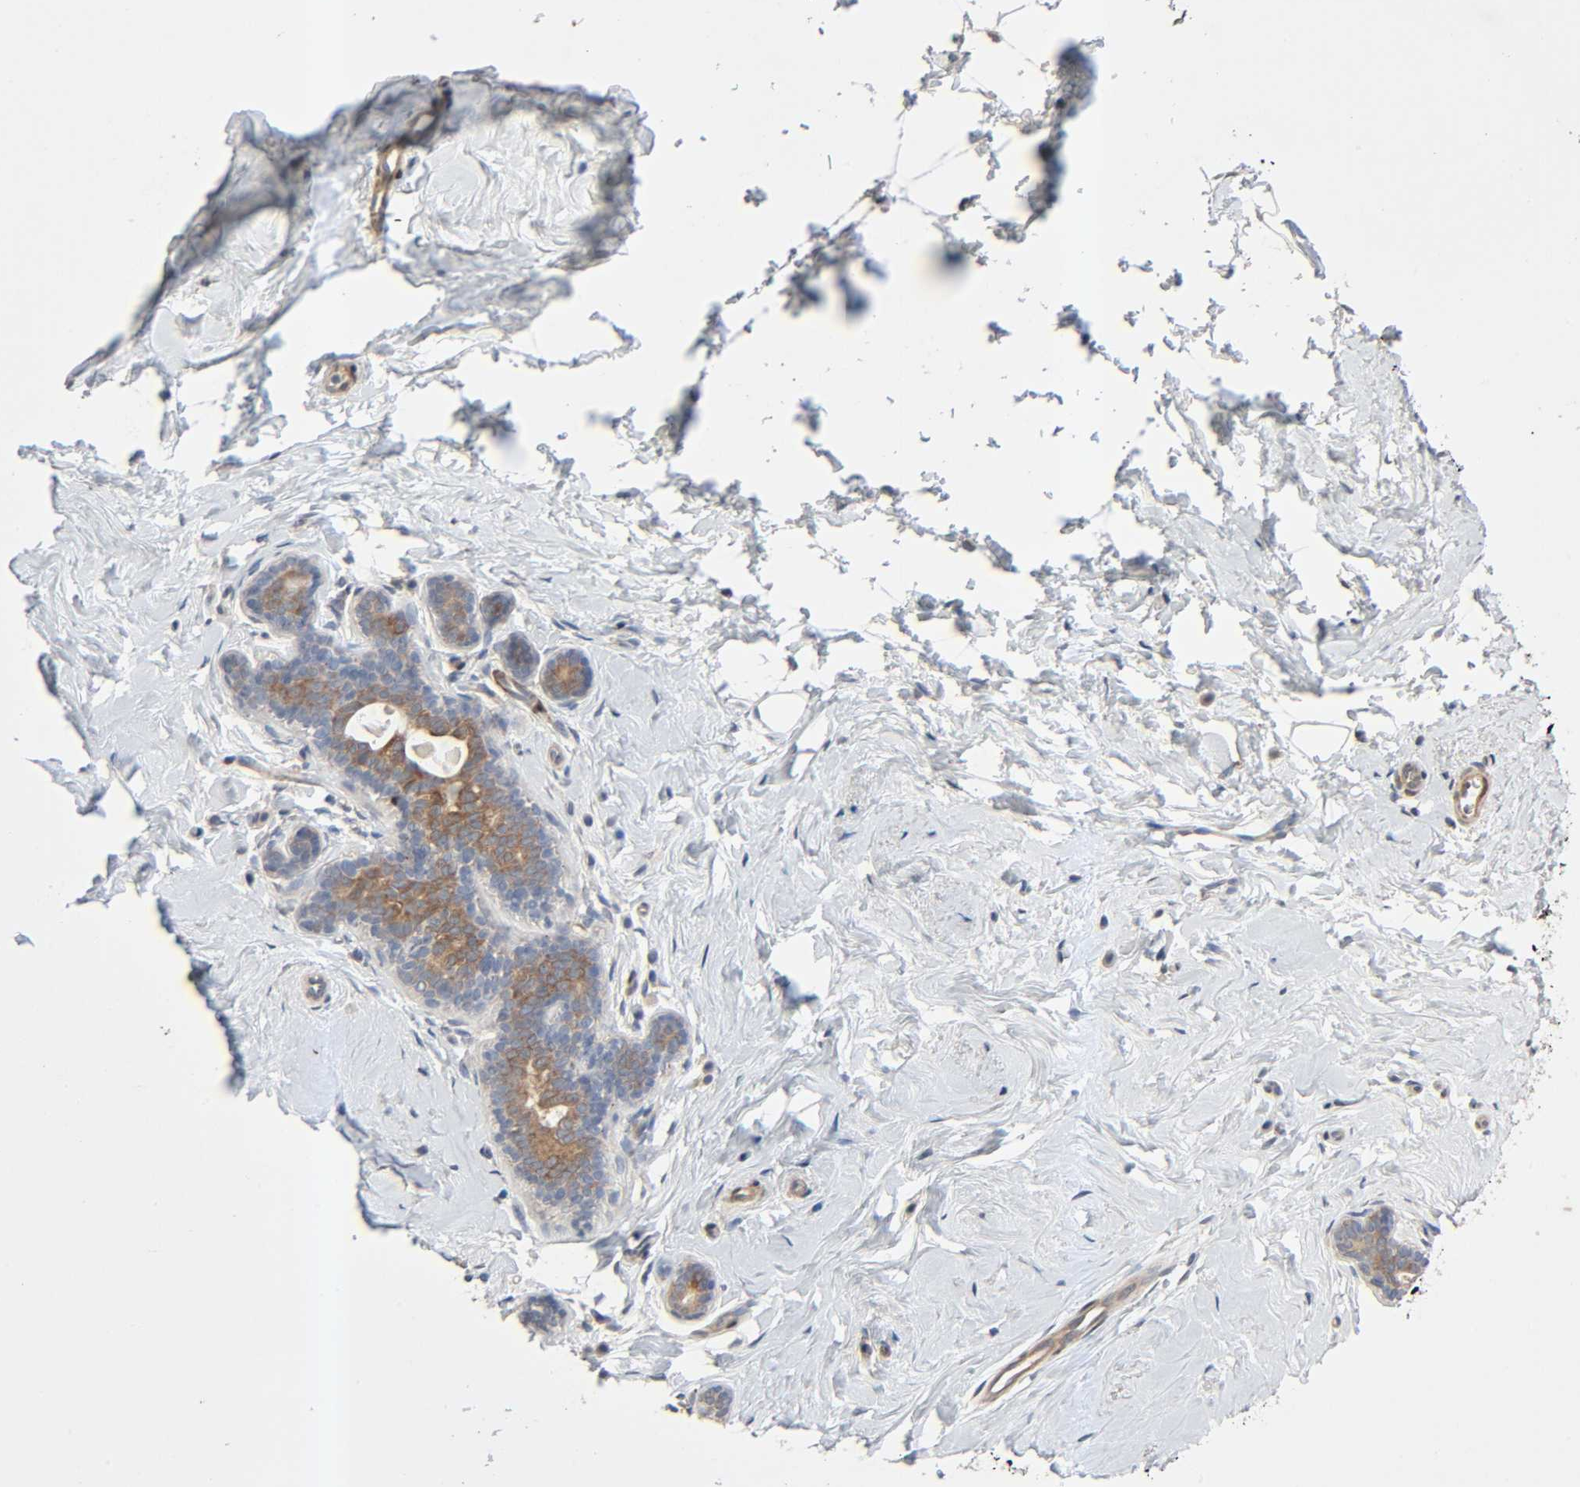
{"staining": {"intensity": "negative", "quantity": "none", "location": "none"}, "tissue": "breast", "cell_type": "Adipocytes", "image_type": "normal", "snomed": [{"axis": "morphology", "description": "Normal tissue, NOS"}, {"axis": "topography", "description": "Breast"}], "caption": "Human breast stained for a protein using immunohistochemistry (IHC) reveals no expression in adipocytes.", "gene": "PTK2", "patient": {"sex": "female", "age": 52}}